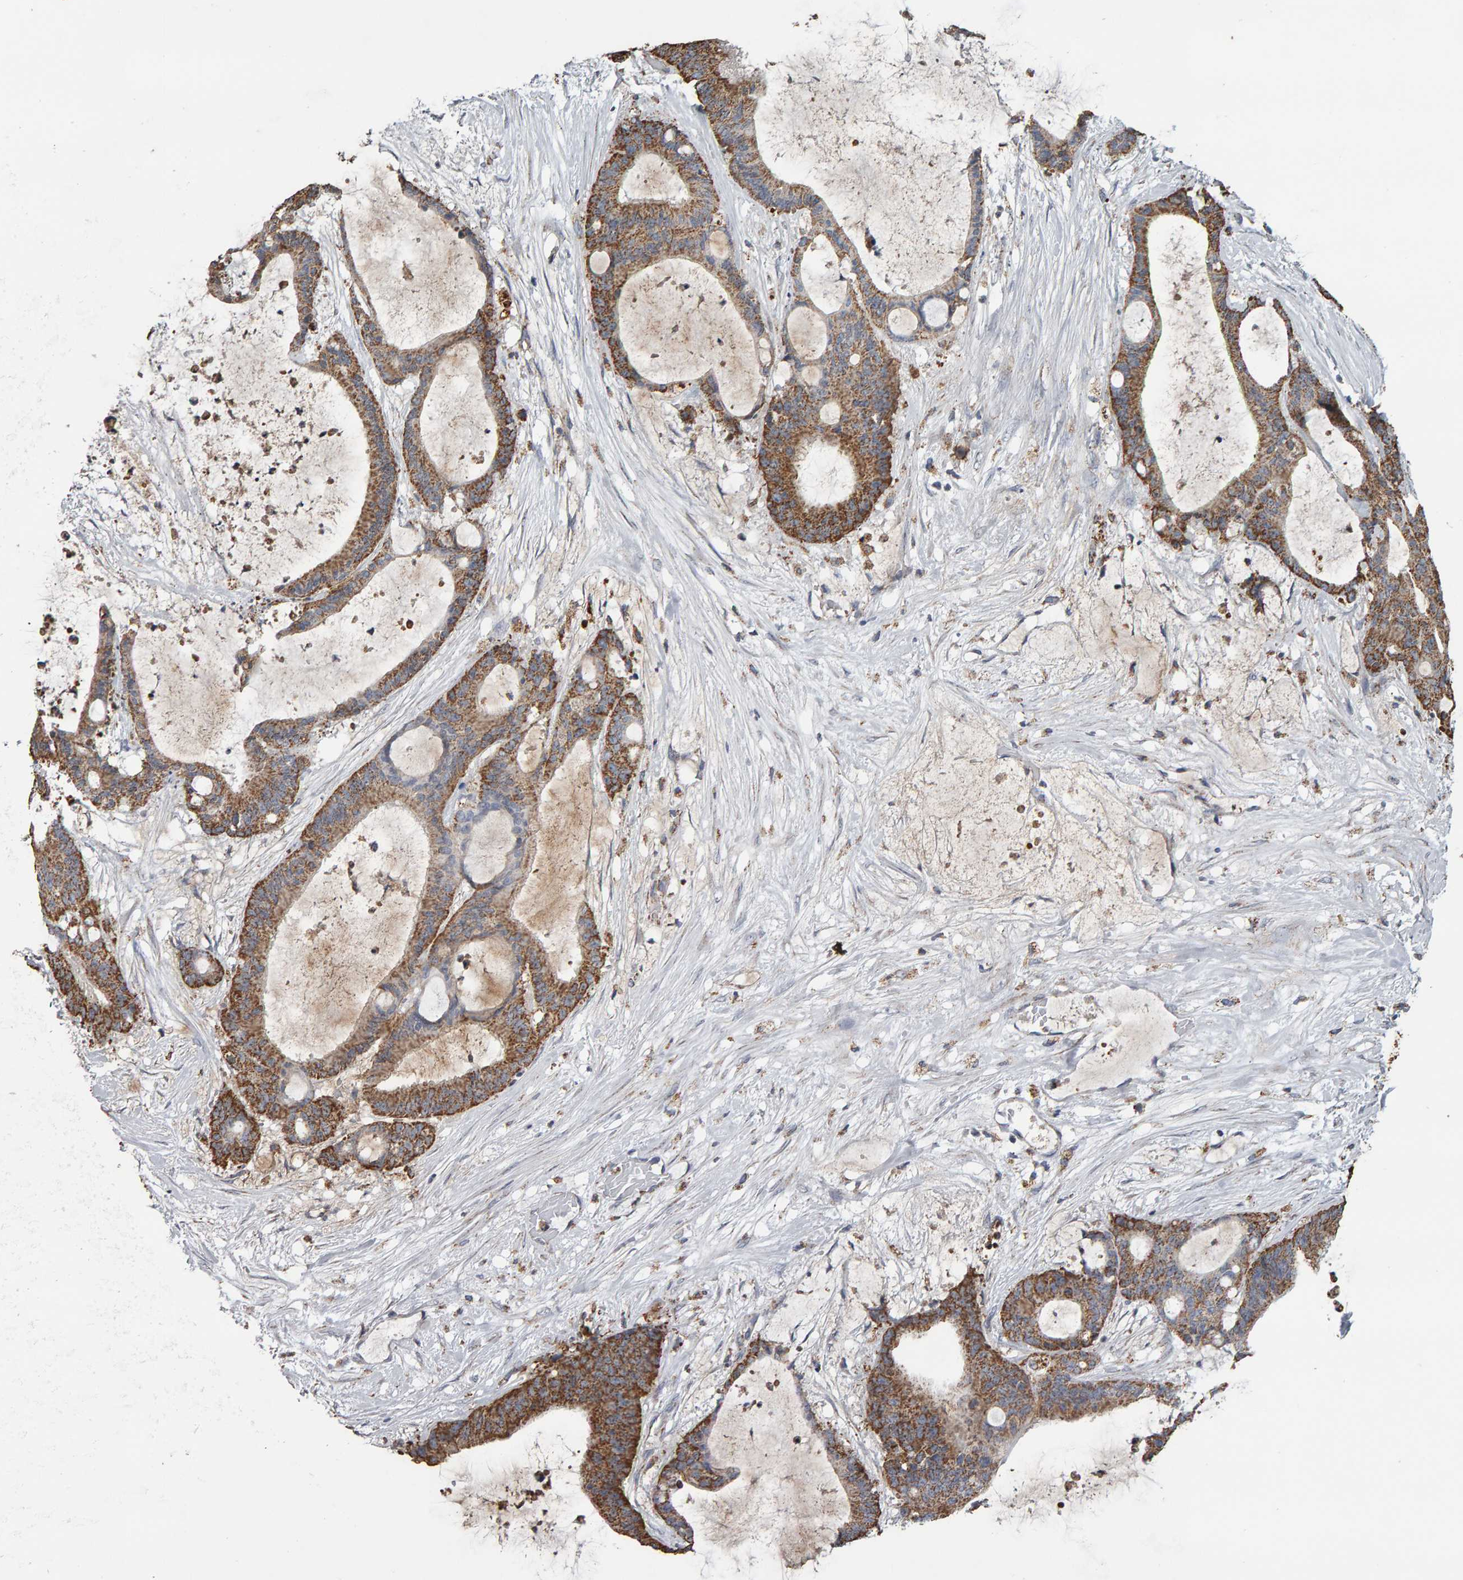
{"staining": {"intensity": "moderate", "quantity": ">75%", "location": "cytoplasmic/membranous"}, "tissue": "liver cancer", "cell_type": "Tumor cells", "image_type": "cancer", "snomed": [{"axis": "morphology", "description": "Cholangiocarcinoma"}, {"axis": "topography", "description": "Liver"}], "caption": "Liver cholangiocarcinoma was stained to show a protein in brown. There is medium levels of moderate cytoplasmic/membranous positivity in approximately >75% of tumor cells.", "gene": "TOM1L1", "patient": {"sex": "female", "age": 73}}